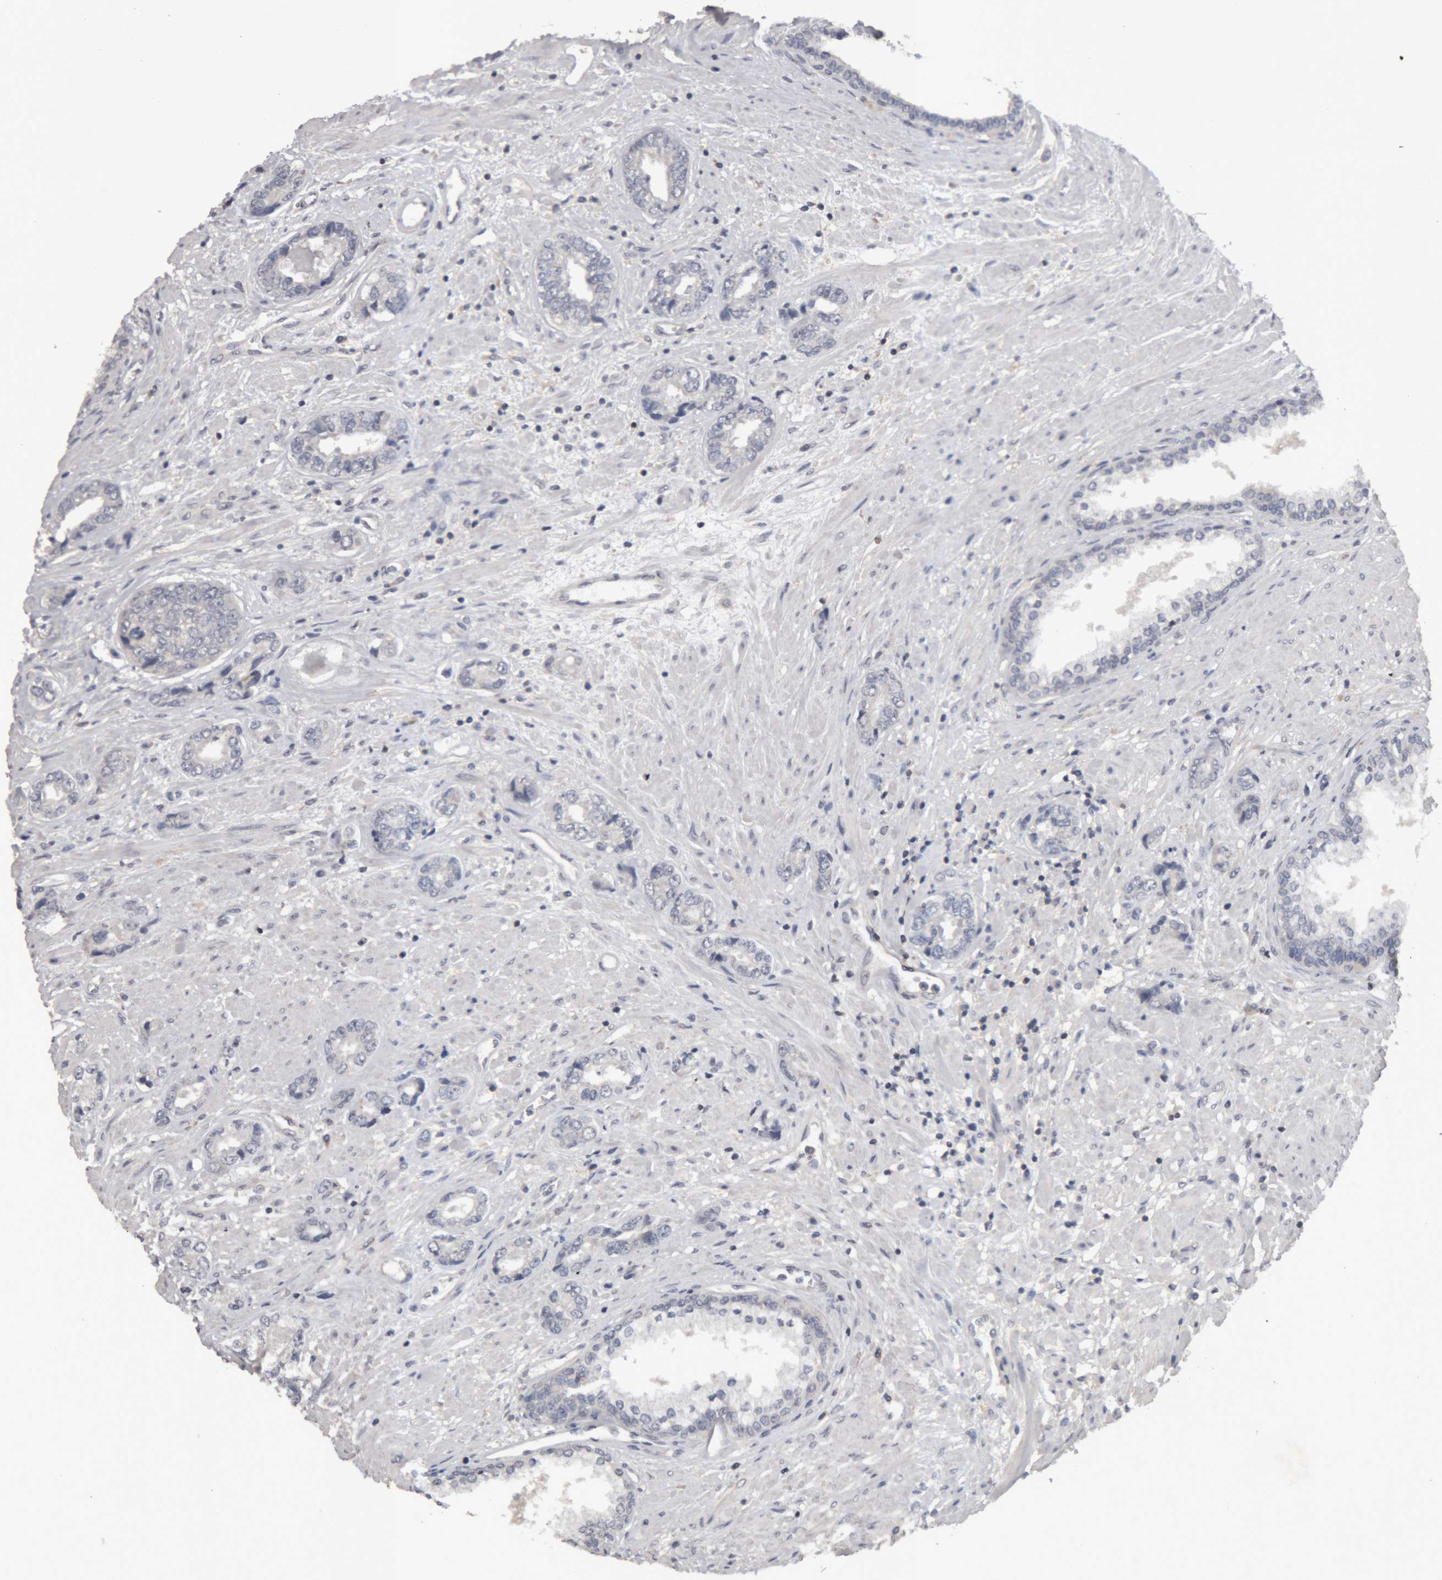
{"staining": {"intensity": "negative", "quantity": "none", "location": "none"}, "tissue": "prostate cancer", "cell_type": "Tumor cells", "image_type": "cancer", "snomed": [{"axis": "morphology", "description": "Adenocarcinoma, High grade"}, {"axis": "topography", "description": "Prostate"}], "caption": "The photomicrograph demonstrates no significant positivity in tumor cells of prostate cancer (adenocarcinoma (high-grade)). (Immunohistochemistry, brightfield microscopy, high magnification).", "gene": "NFATC2", "patient": {"sex": "male", "age": 61}}